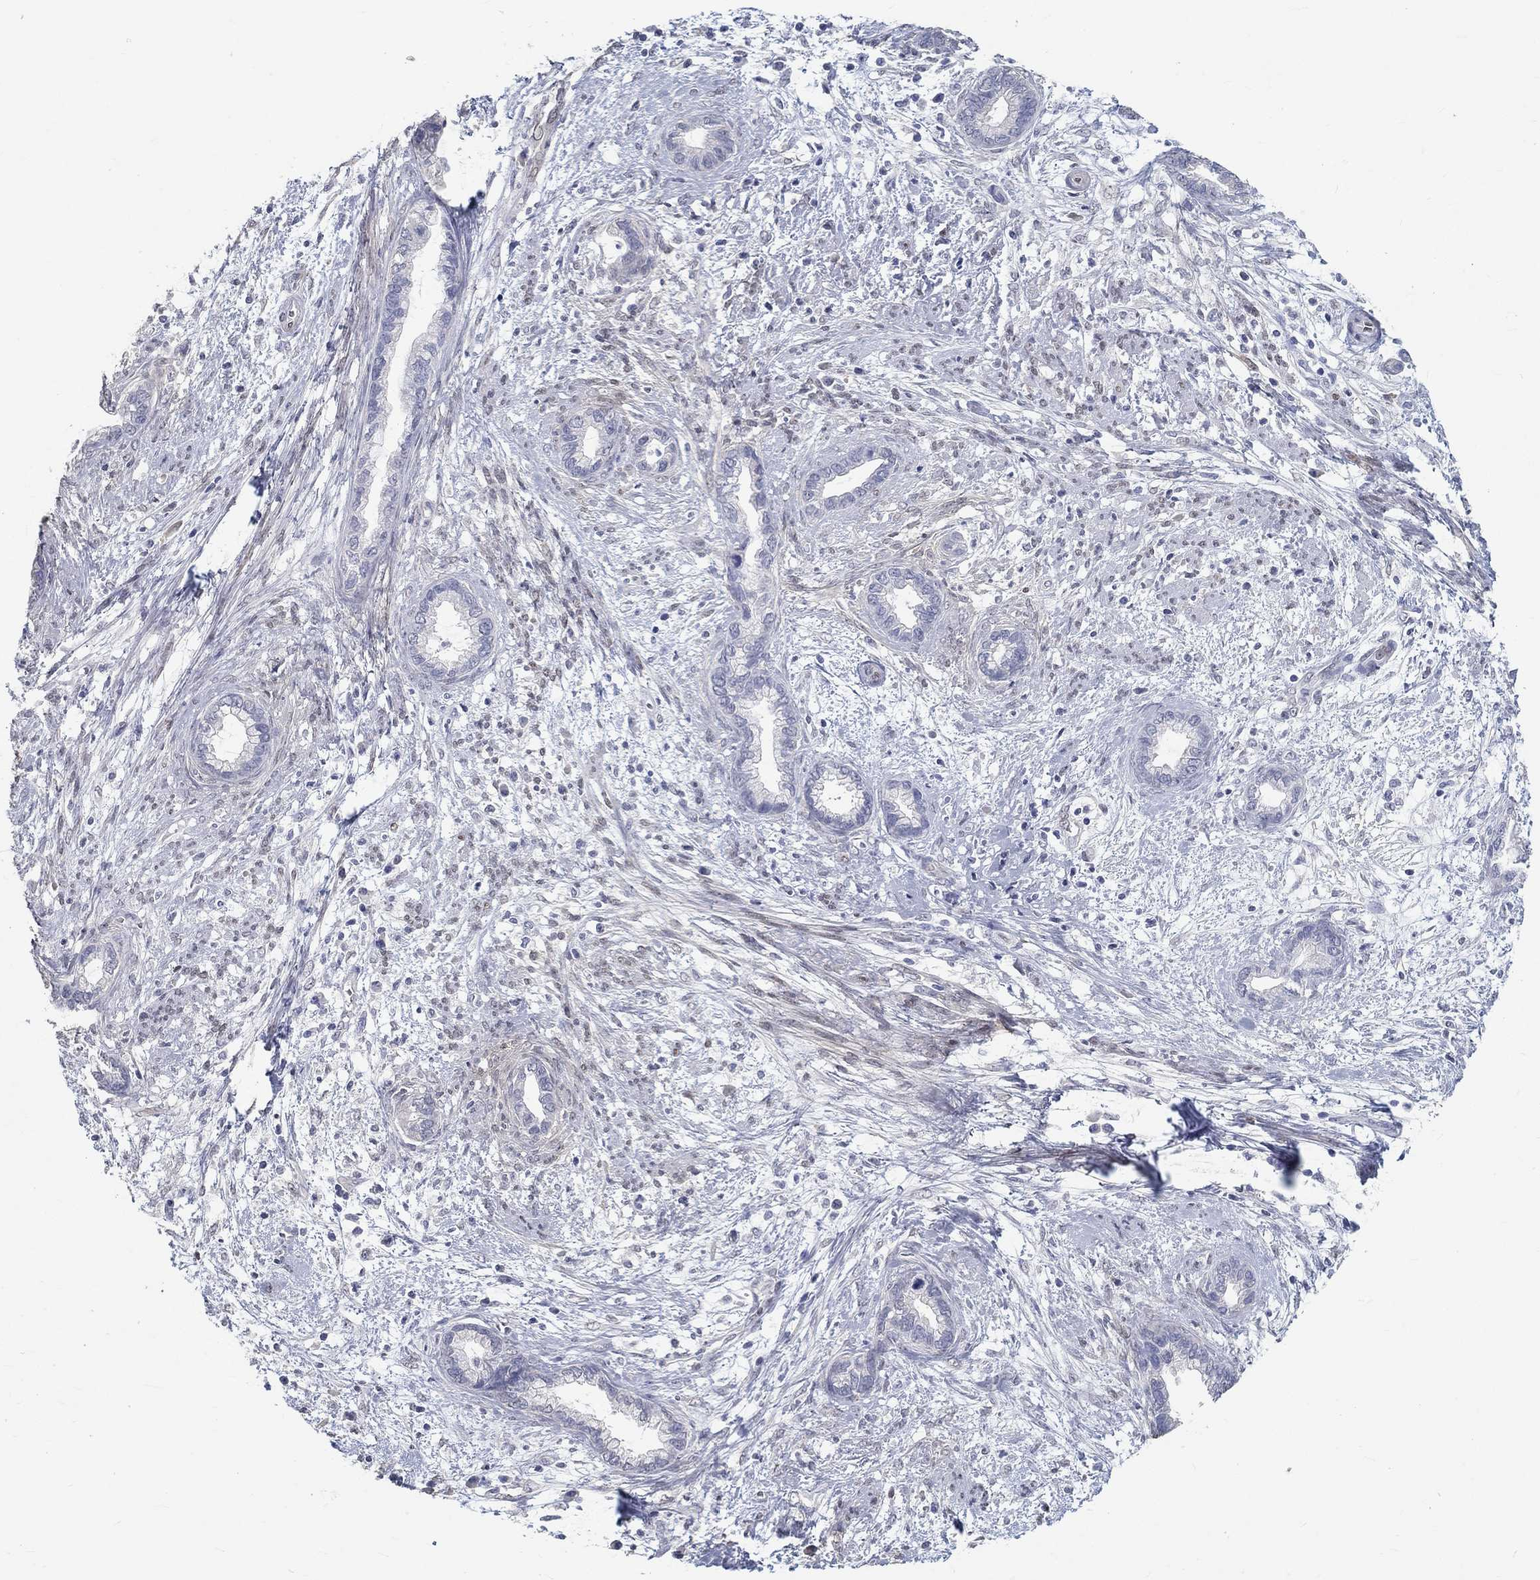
{"staining": {"intensity": "negative", "quantity": "none", "location": "none"}, "tissue": "cervical cancer", "cell_type": "Tumor cells", "image_type": "cancer", "snomed": [{"axis": "morphology", "description": "Adenocarcinoma, NOS"}, {"axis": "topography", "description": "Cervix"}], "caption": "Protein analysis of cervical cancer (adenocarcinoma) shows no significant expression in tumor cells.", "gene": "FGF2", "patient": {"sex": "female", "age": 62}}